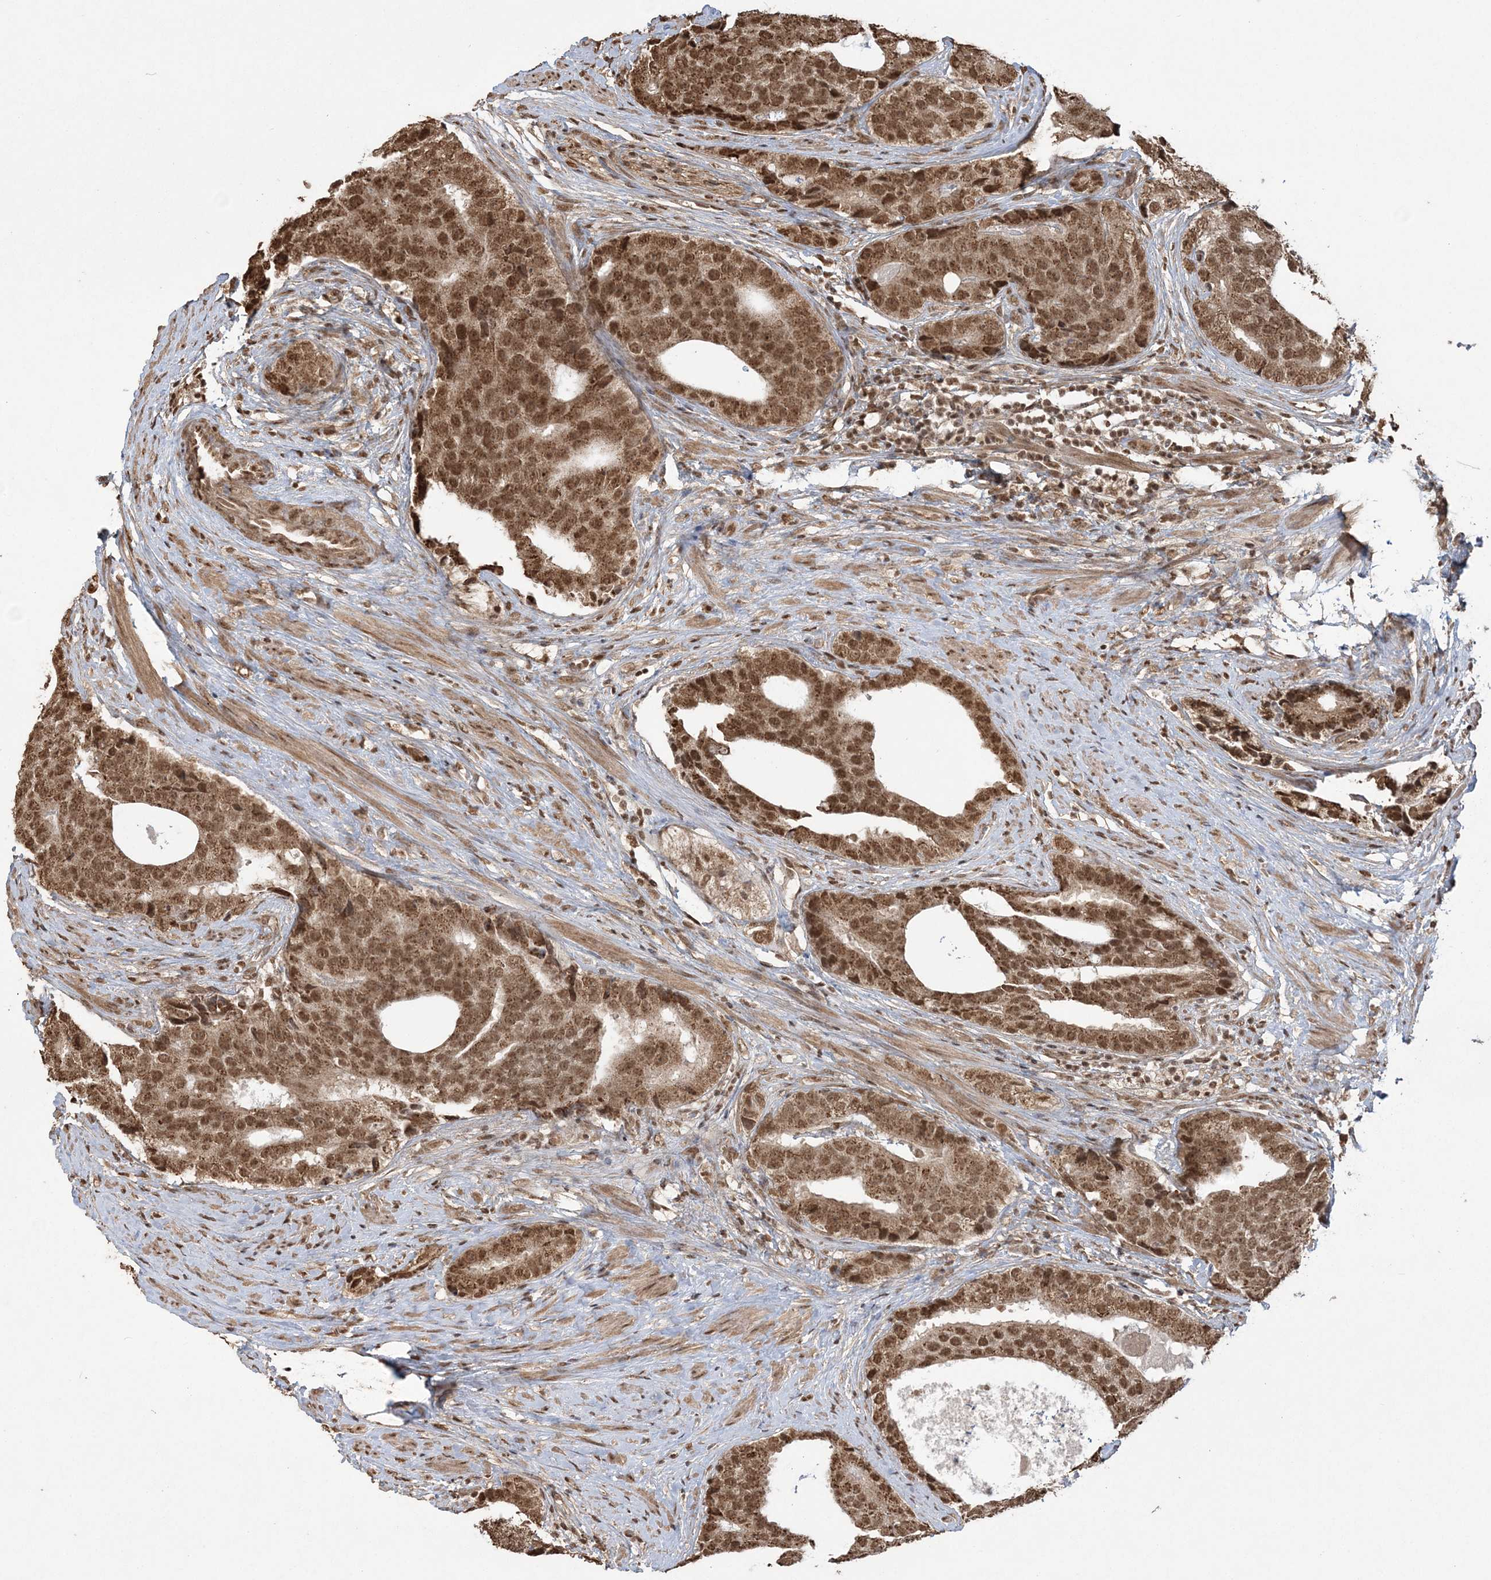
{"staining": {"intensity": "strong", "quantity": ">75%", "location": "cytoplasmic/membranous,nuclear"}, "tissue": "prostate cancer", "cell_type": "Tumor cells", "image_type": "cancer", "snomed": [{"axis": "morphology", "description": "Adenocarcinoma, High grade"}, {"axis": "topography", "description": "Prostate"}], "caption": "Immunohistochemical staining of prostate cancer (high-grade adenocarcinoma) exhibits strong cytoplasmic/membranous and nuclear protein expression in about >75% of tumor cells.", "gene": "ZNF839", "patient": {"sex": "male", "age": 56}}